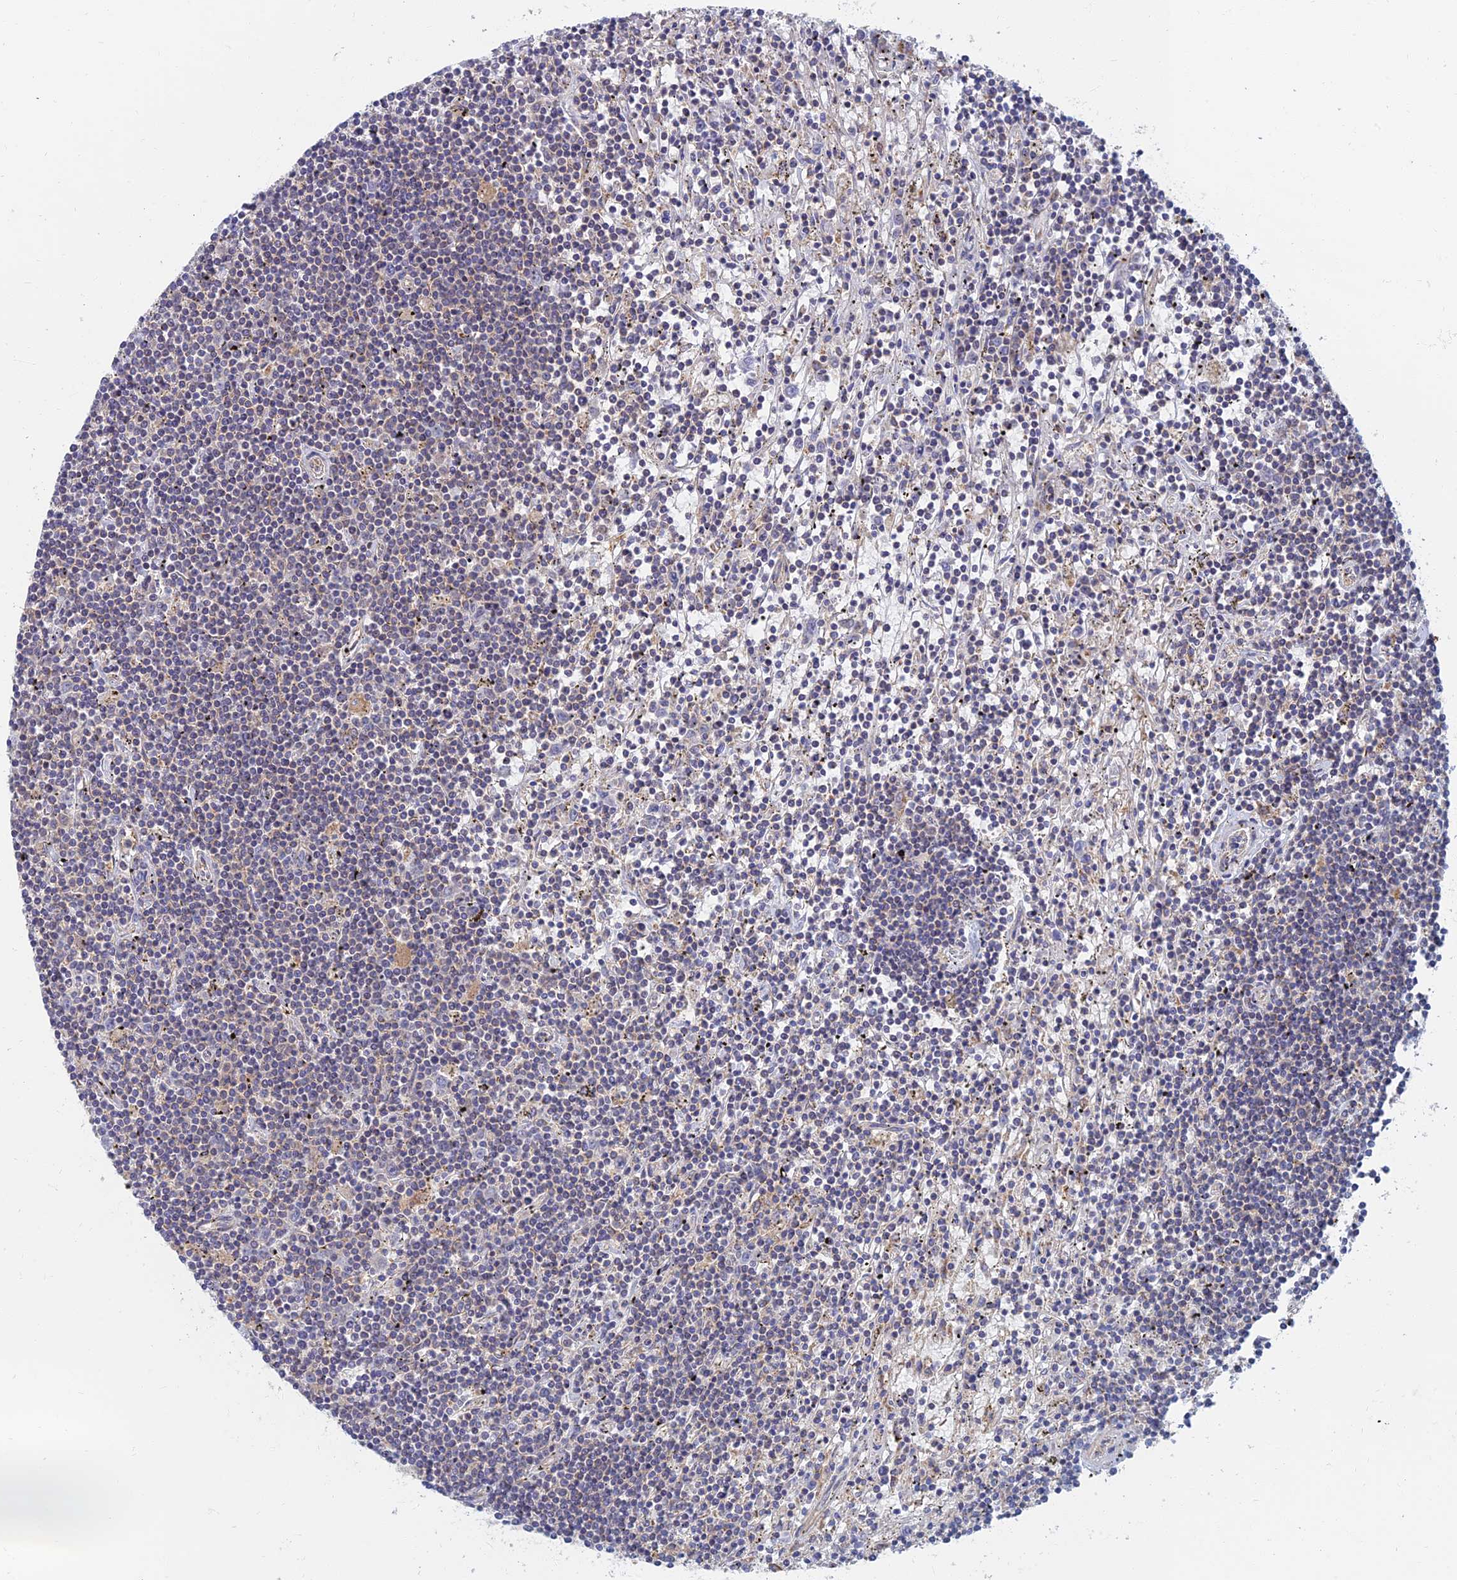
{"staining": {"intensity": "negative", "quantity": "none", "location": "none"}, "tissue": "lymphoma", "cell_type": "Tumor cells", "image_type": "cancer", "snomed": [{"axis": "morphology", "description": "Malignant lymphoma, non-Hodgkin's type, Low grade"}, {"axis": "topography", "description": "Spleen"}], "caption": "Human lymphoma stained for a protein using immunohistochemistry (IHC) displays no positivity in tumor cells.", "gene": "TMEM44", "patient": {"sex": "male", "age": 76}}